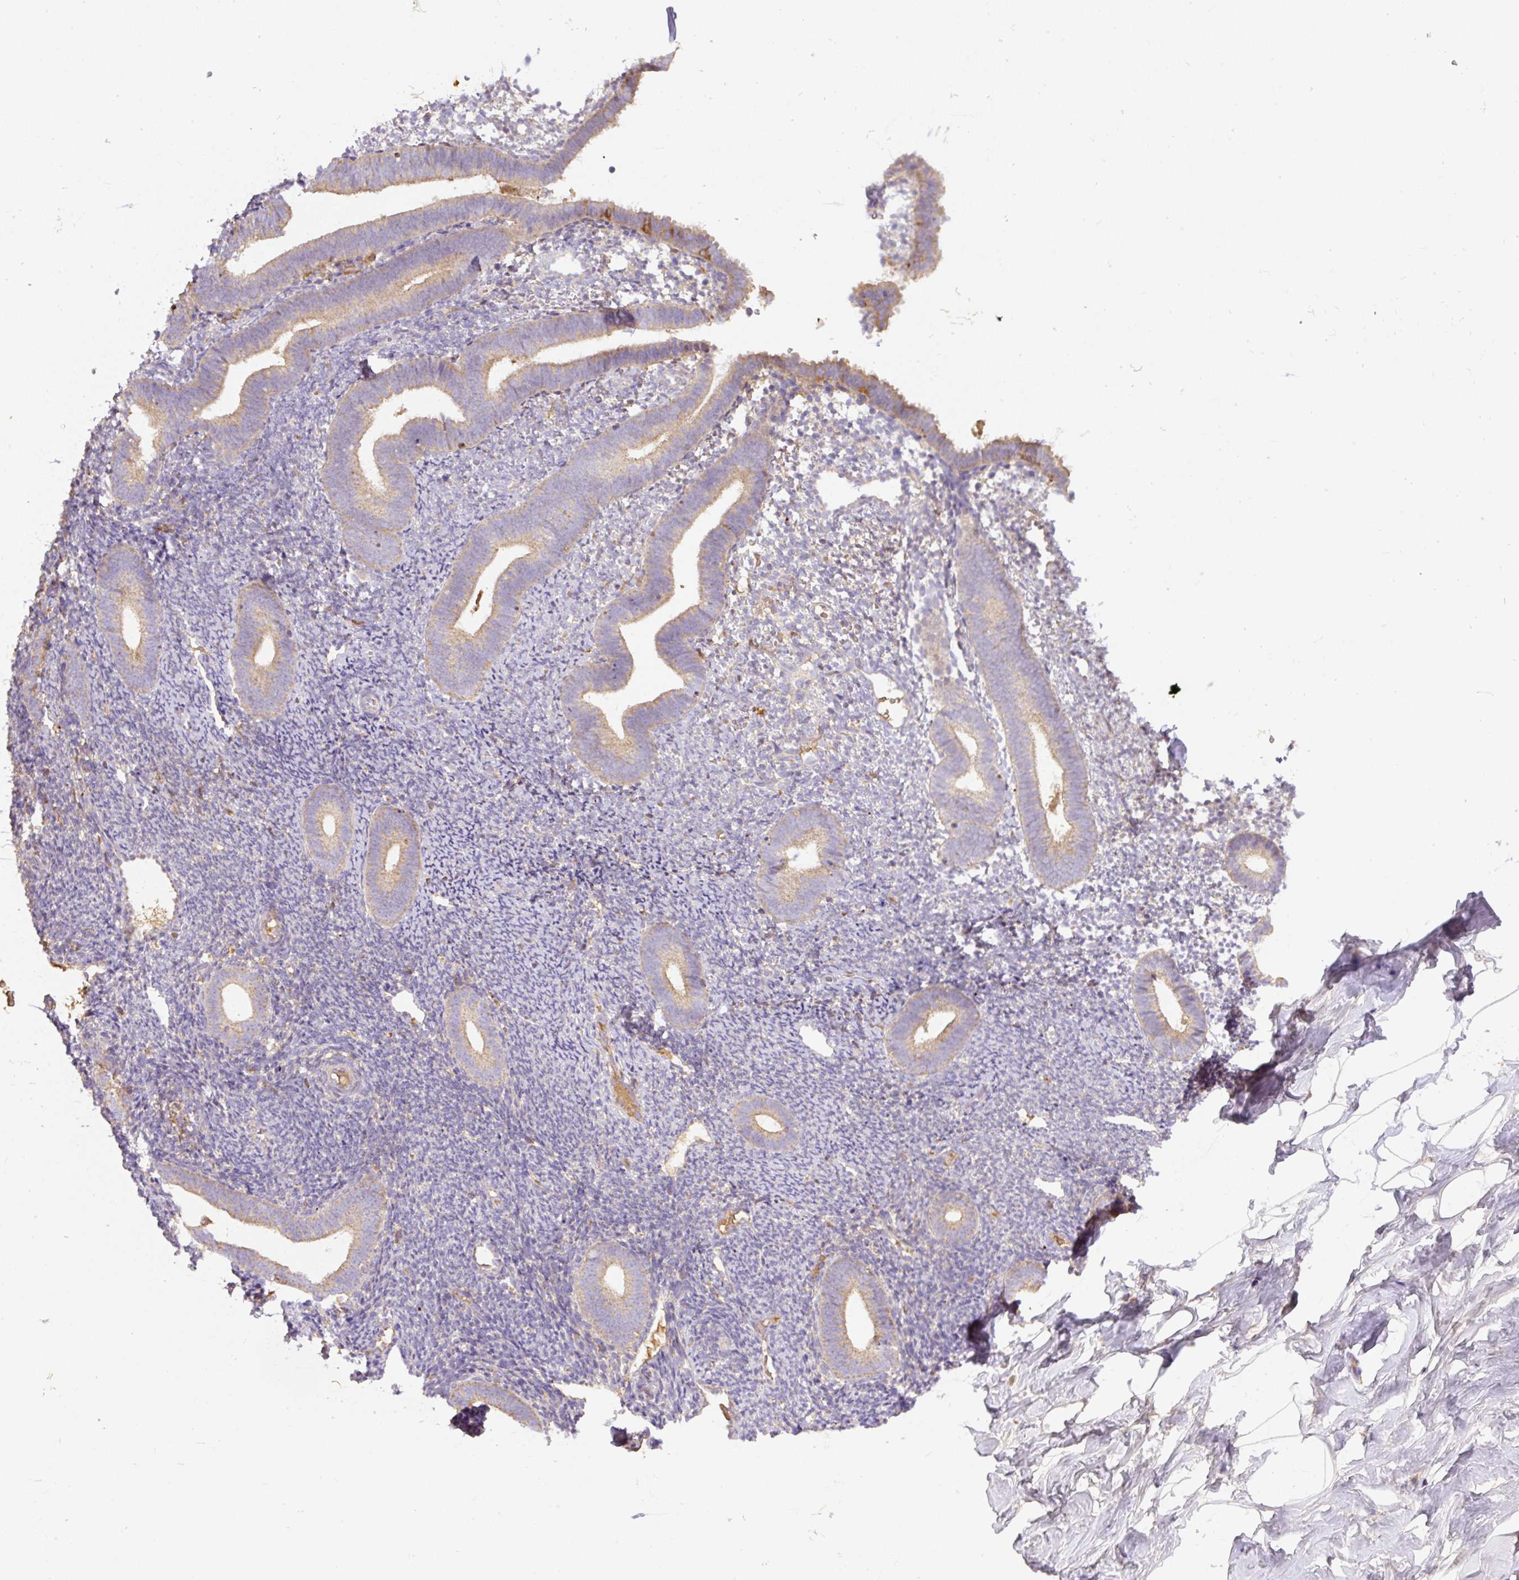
{"staining": {"intensity": "weak", "quantity": "25%-75%", "location": "cytoplasmic/membranous"}, "tissue": "endometrium", "cell_type": "Cells in endometrial stroma", "image_type": "normal", "snomed": [{"axis": "morphology", "description": "Normal tissue, NOS"}, {"axis": "topography", "description": "Endometrium"}], "caption": "Immunohistochemistry (DAB (3,3'-diaminobenzidine)) staining of normal endometrium demonstrates weak cytoplasmic/membranous protein staining in about 25%-75% of cells in endometrial stroma.", "gene": "DAPK1", "patient": {"sex": "female", "age": 39}}